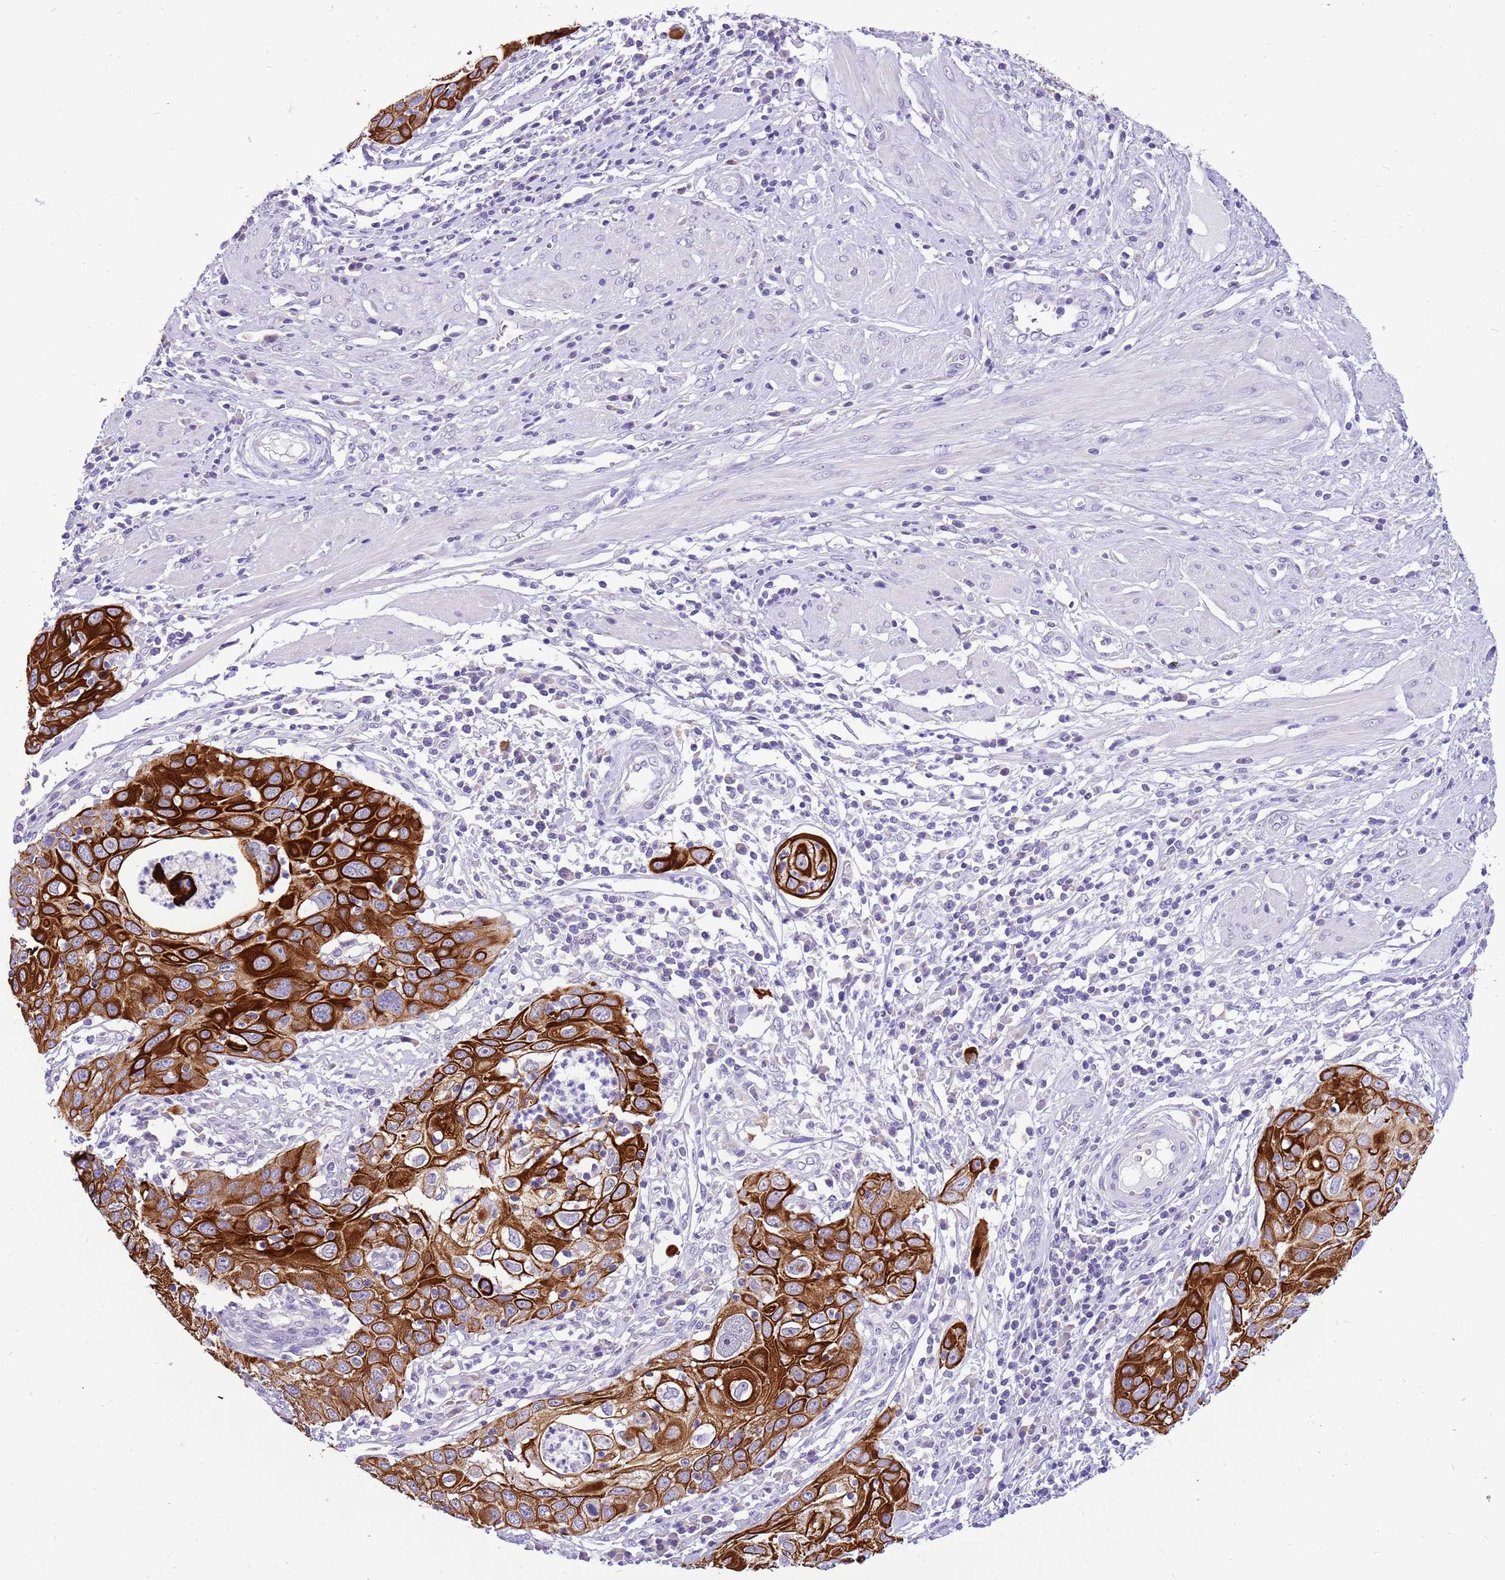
{"staining": {"intensity": "strong", "quantity": ">75%", "location": "cytoplasmic/membranous"}, "tissue": "cervical cancer", "cell_type": "Tumor cells", "image_type": "cancer", "snomed": [{"axis": "morphology", "description": "Squamous cell carcinoma, NOS"}, {"axis": "topography", "description": "Cervix"}], "caption": "Immunohistochemistry histopathology image of human cervical cancer (squamous cell carcinoma) stained for a protein (brown), which exhibits high levels of strong cytoplasmic/membranous expression in approximately >75% of tumor cells.", "gene": "R3HDM4", "patient": {"sex": "female", "age": 36}}